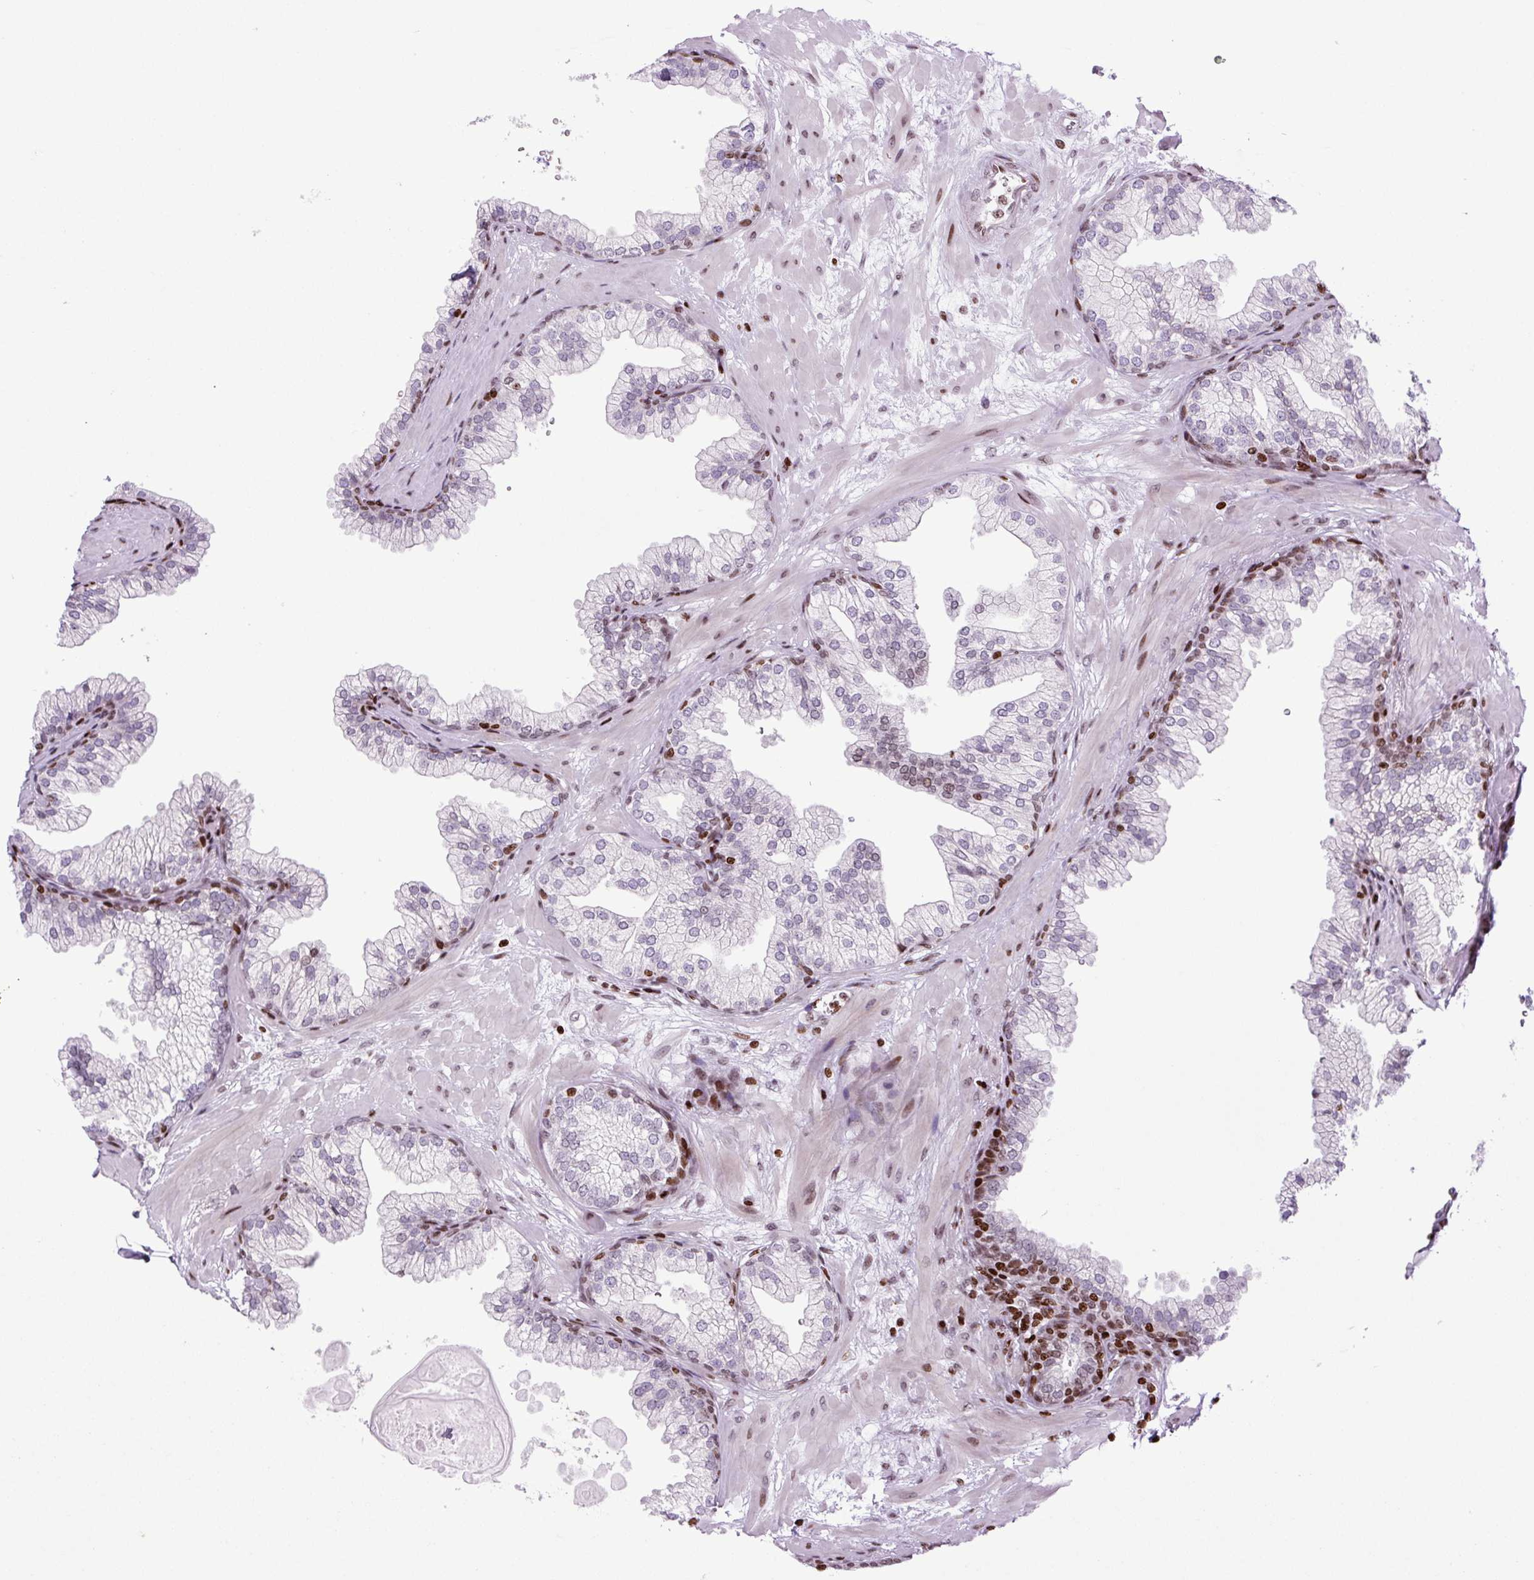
{"staining": {"intensity": "strong", "quantity": "<25%", "location": "nuclear"}, "tissue": "prostate", "cell_type": "Glandular cells", "image_type": "normal", "snomed": [{"axis": "morphology", "description": "Normal tissue, NOS"}, {"axis": "topography", "description": "Prostate"}, {"axis": "topography", "description": "Peripheral nerve tissue"}], "caption": "This micrograph displays immunohistochemistry staining of normal human prostate, with medium strong nuclear positivity in approximately <25% of glandular cells.", "gene": "H1", "patient": {"sex": "male", "age": 61}}